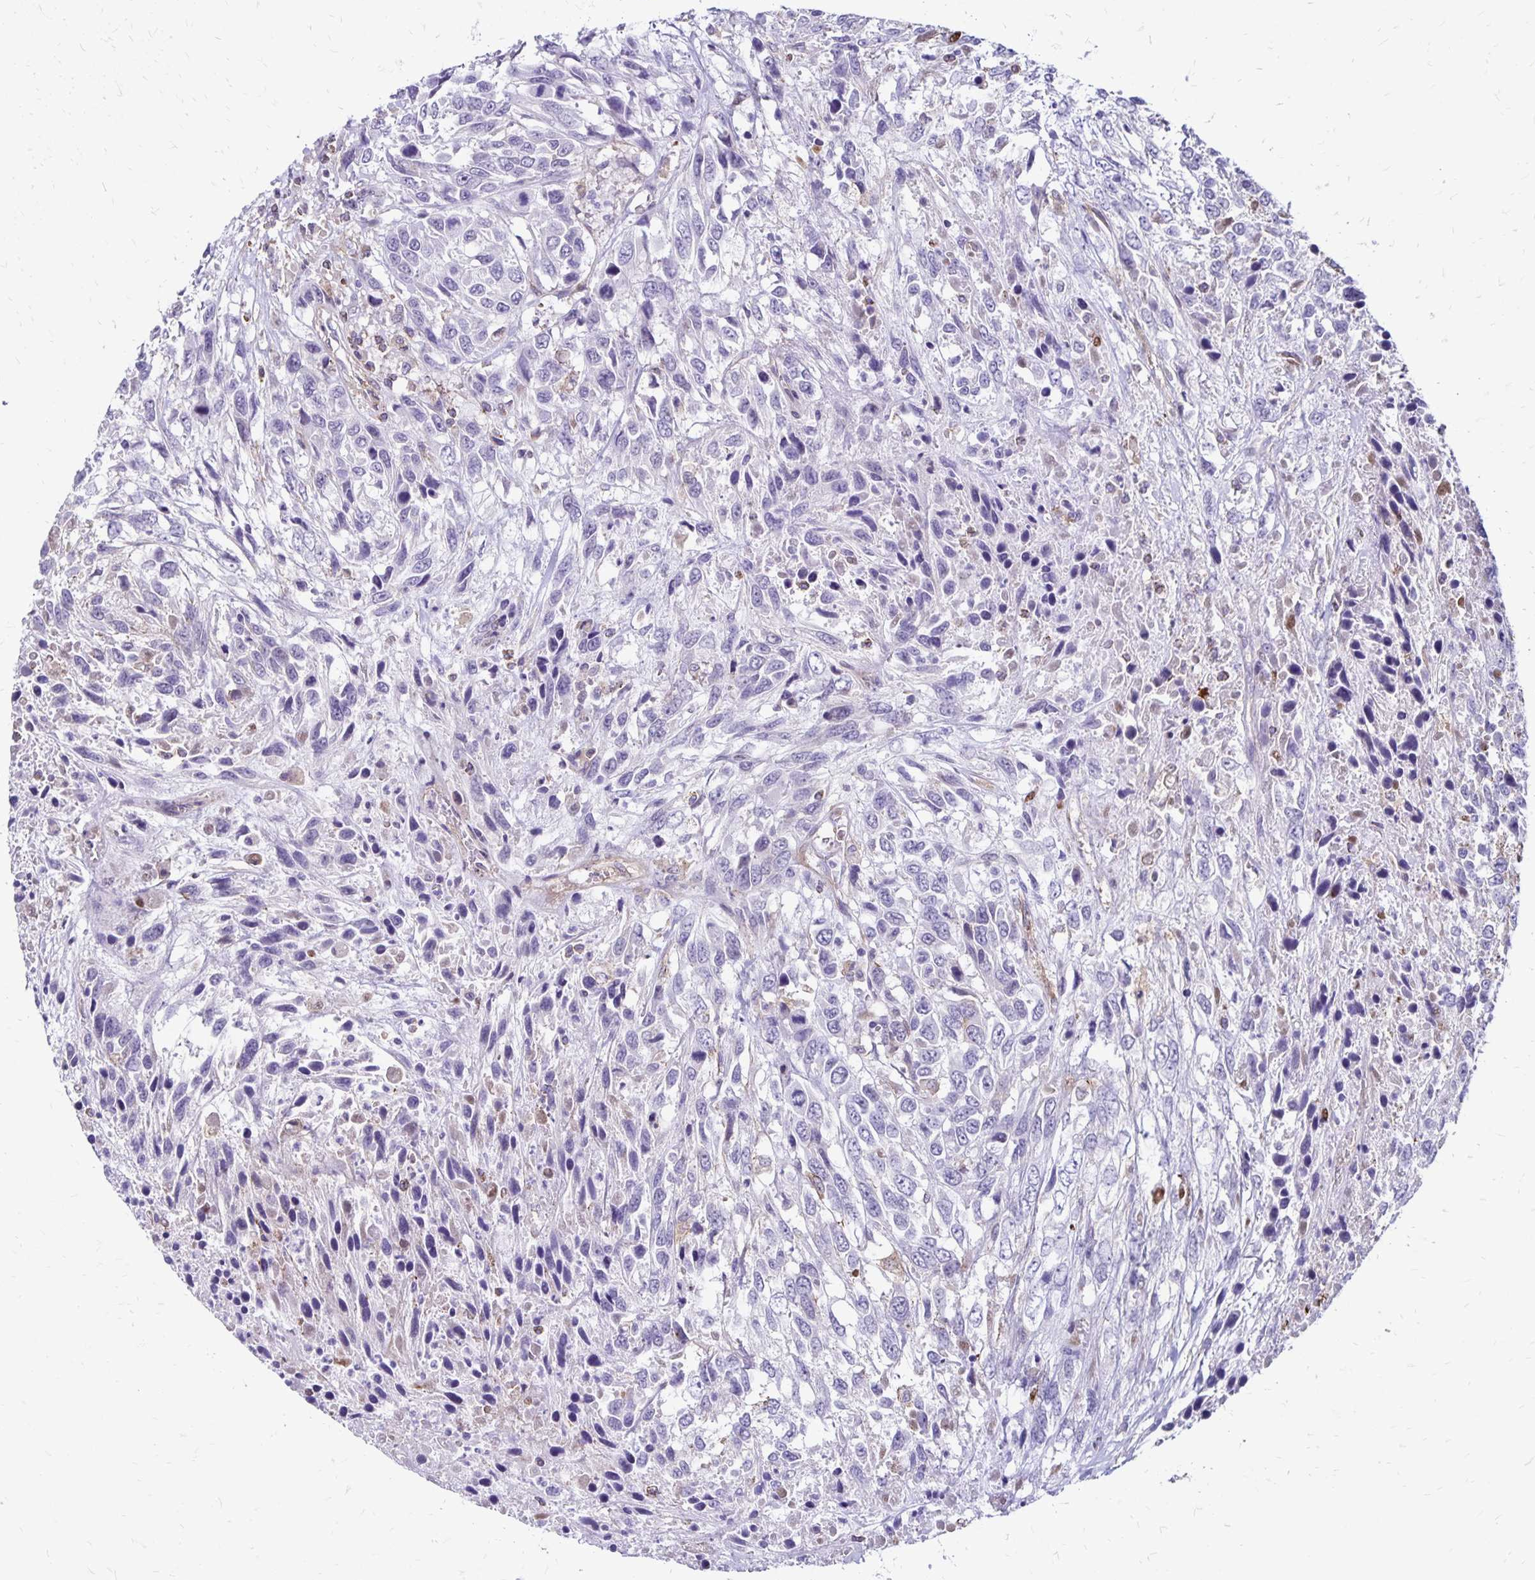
{"staining": {"intensity": "negative", "quantity": "none", "location": "none"}, "tissue": "urothelial cancer", "cell_type": "Tumor cells", "image_type": "cancer", "snomed": [{"axis": "morphology", "description": "Urothelial carcinoma, High grade"}, {"axis": "topography", "description": "Urinary bladder"}], "caption": "Urothelial cancer was stained to show a protein in brown. There is no significant positivity in tumor cells.", "gene": "TNS3", "patient": {"sex": "female", "age": 70}}